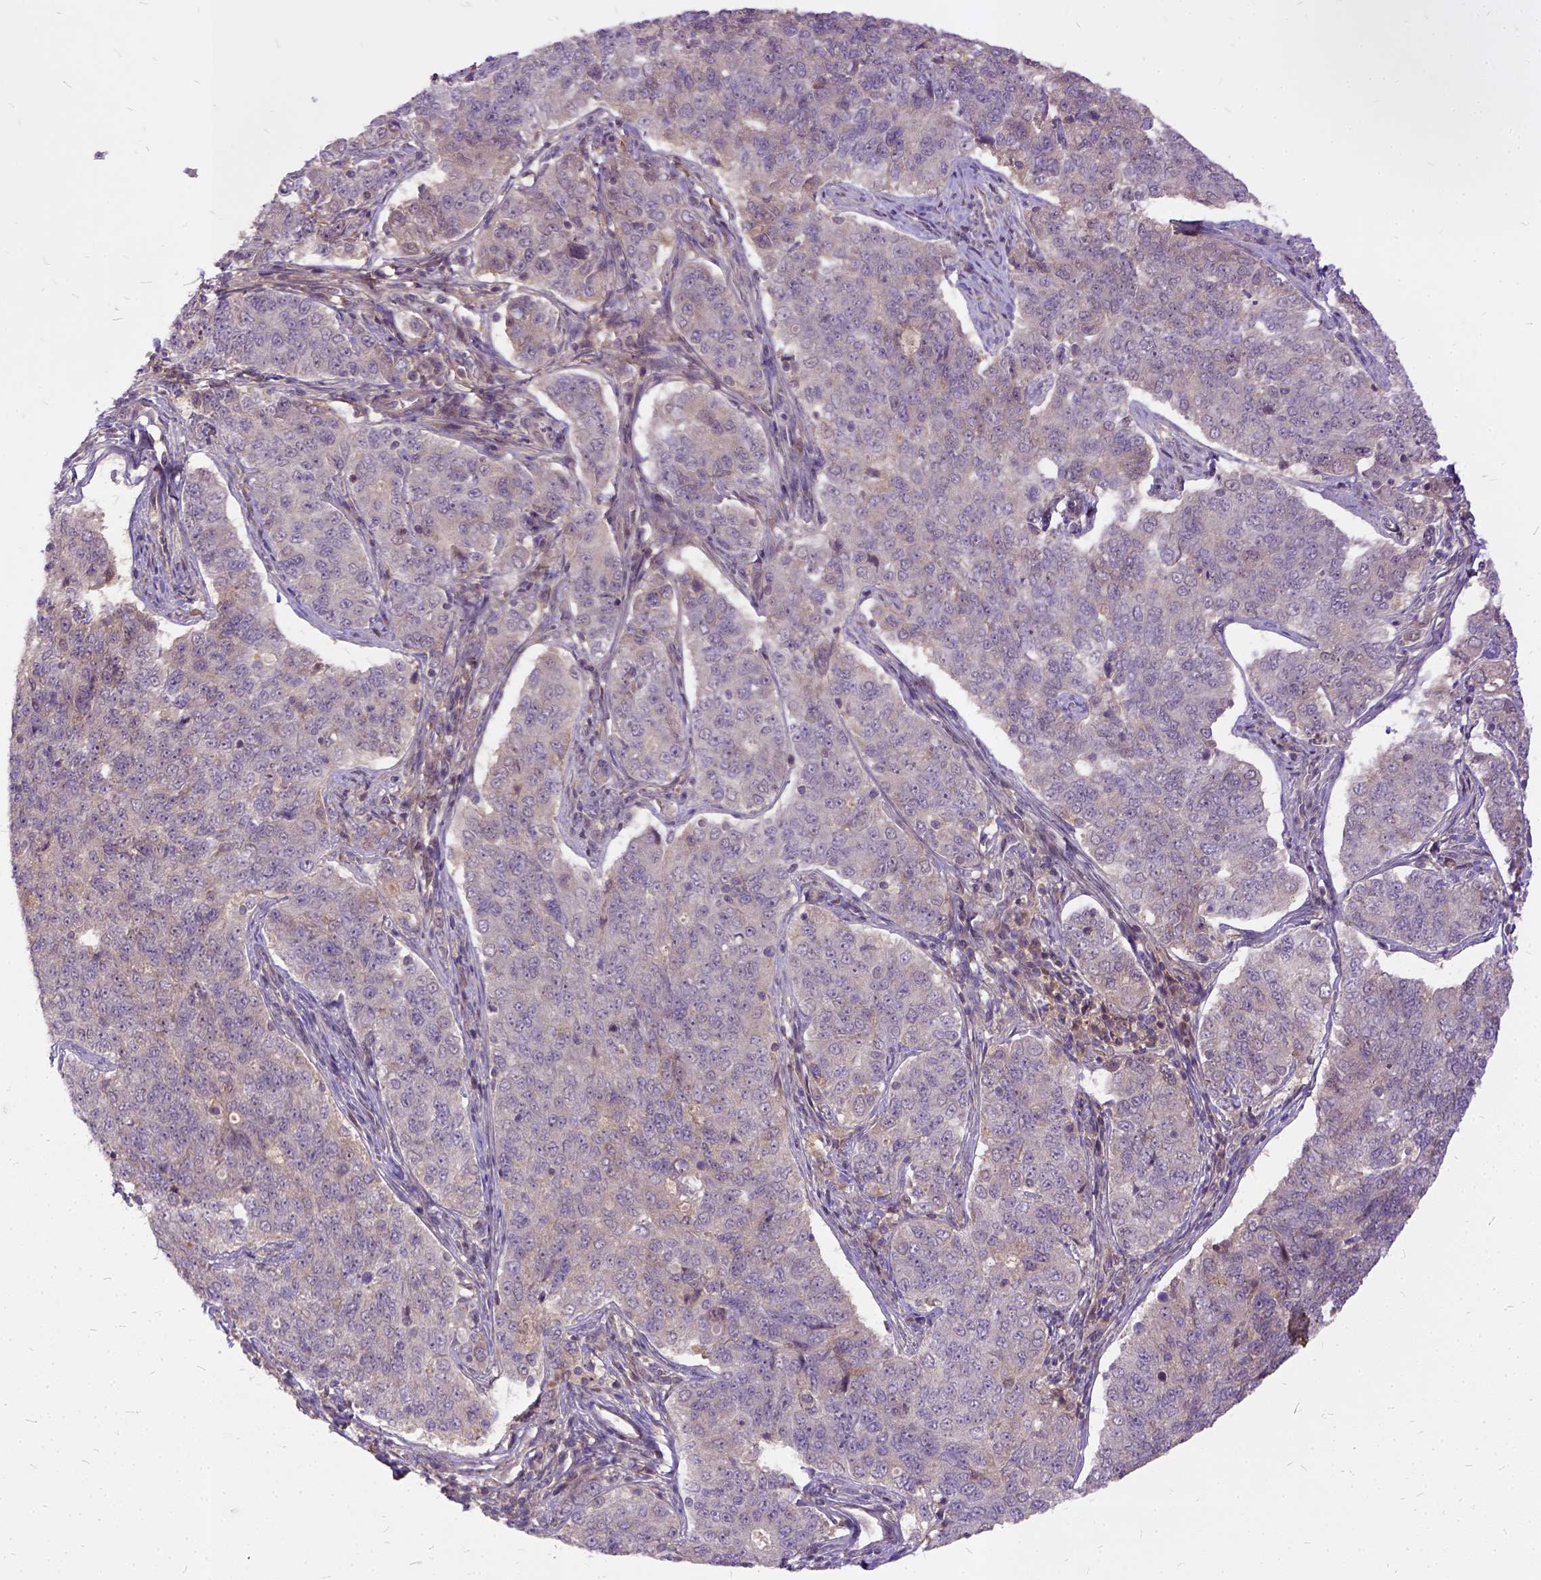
{"staining": {"intensity": "weak", "quantity": ">75%", "location": "cytoplasmic/membranous"}, "tissue": "endometrial cancer", "cell_type": "Tumor cells", "image_type": "cancer", "snomed": [{"axis": "morphology", "description": "Adenocarcinoma, NOS"}, {"axis": "topography", "description": "Endometrium"}], "caption": "This image reveals IHC staining of human endometrial cancer (adenocarcinoma), with low weak cytoplasmic/membranous positivity in about >75% of tumor cells.", "gene": "ILRUN", "patient": {"sex": "female", "age": 43}}